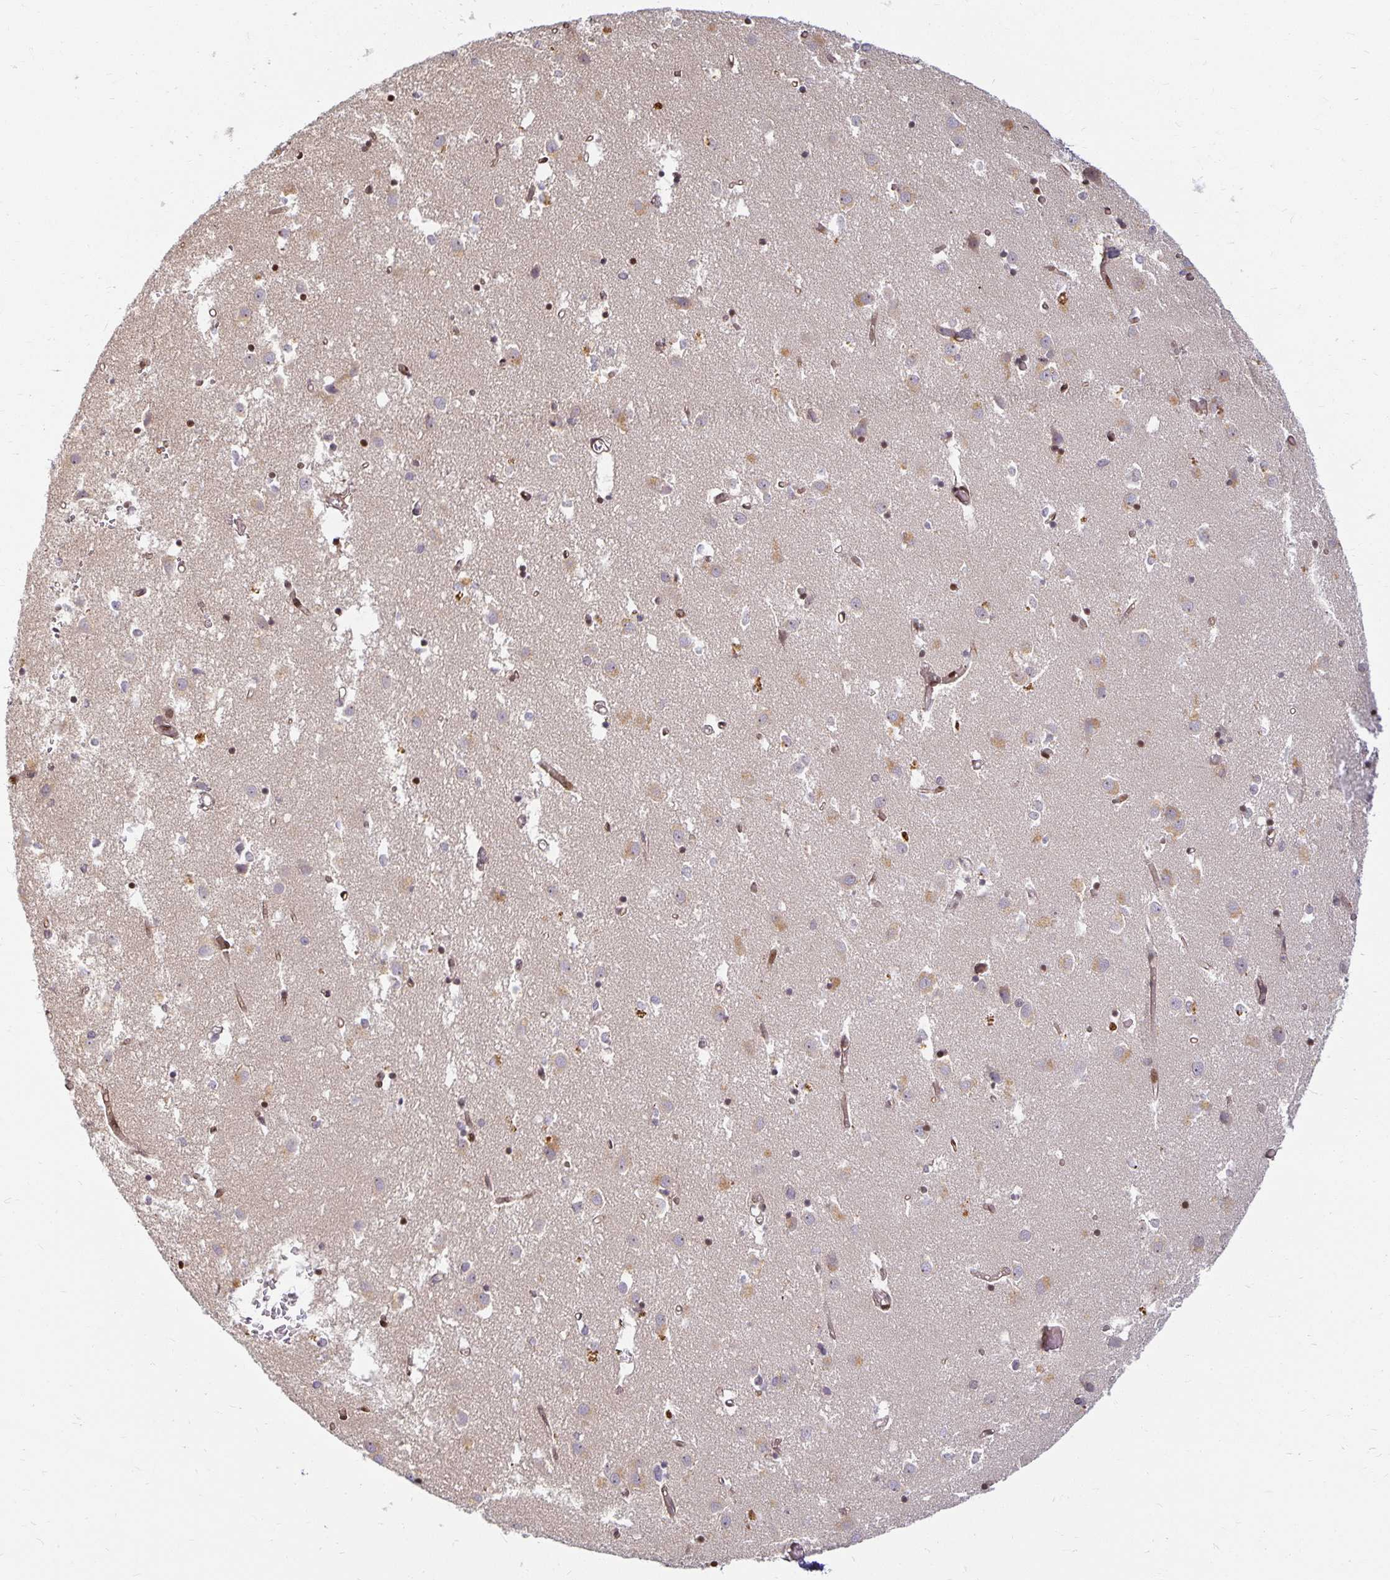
{"staining": {"intensity": "moderate", "quantity": "<25%", "location": "cytoplasmic/membranous"}, "tissue": "caudate", "cell_type": "Glial cells", "image_type": "normal", "snomed": [{"axis": "morphology", "description": "Normal tissue, NOS"}, {"axis": "topography", "description": "Lateral ventricle wall"}], "caption": "Caudate was stained to show a protein in brown. There is low levels of moderate cytoplasmic/membranous staining in approximately <25% of glial cells.", "gene": "EHF", "patient": {"sex": "male", "age": 70}}